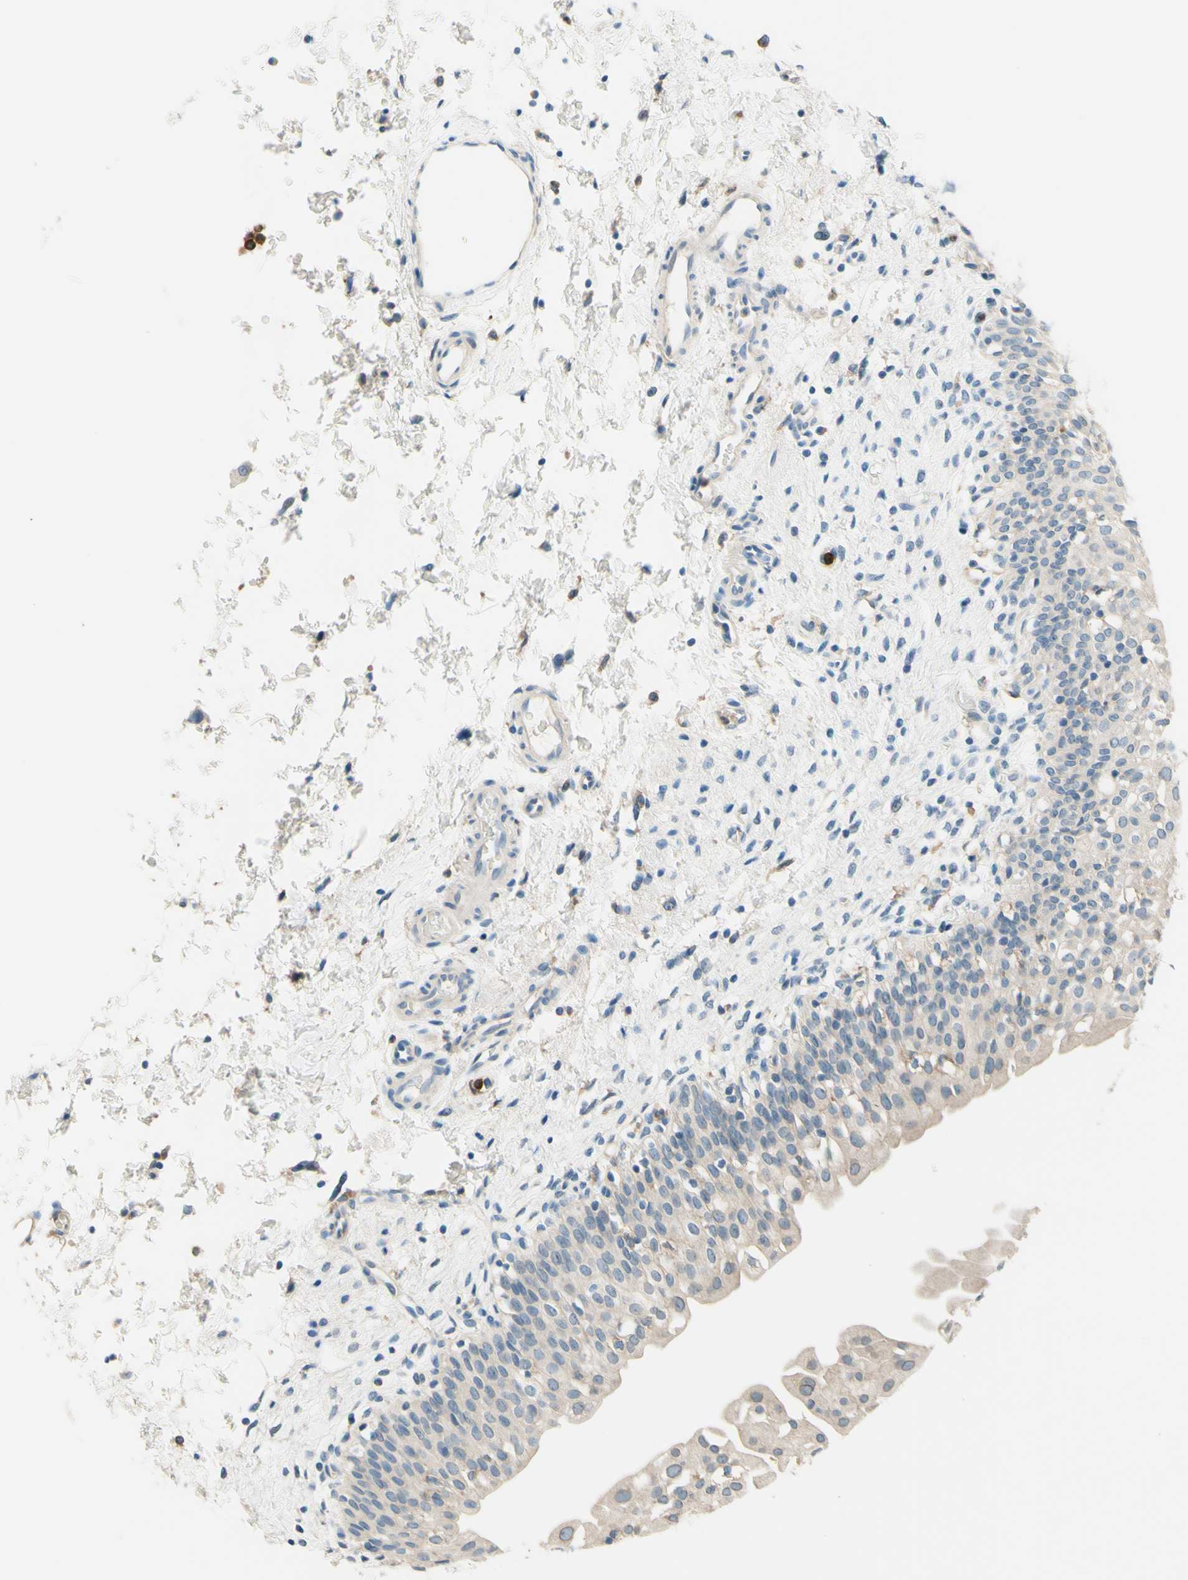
{"staining": {"intensity": "weak", "quantity": "25%-75%", "location": "cytoplasmic/membranous"}, "tissue": "urinary bladder", "cell_type": "Urothelial cells", "image_type": "normal", "snomed": [{"axis": "morphology", "description": "Normal tissue, NOS"}, {"axis": "topography", "description": "Urinary bladder"}], "caption": "Protein analysis of benign urinary bladder demonstrates weak cytoplasmic/membranous staining in about 25%-75% of urothelial cells. (IHC, brightfield microscopy, high magnification).", "gene": "SIGLEC9", "patient": {"sex": "male", "age": 55}}